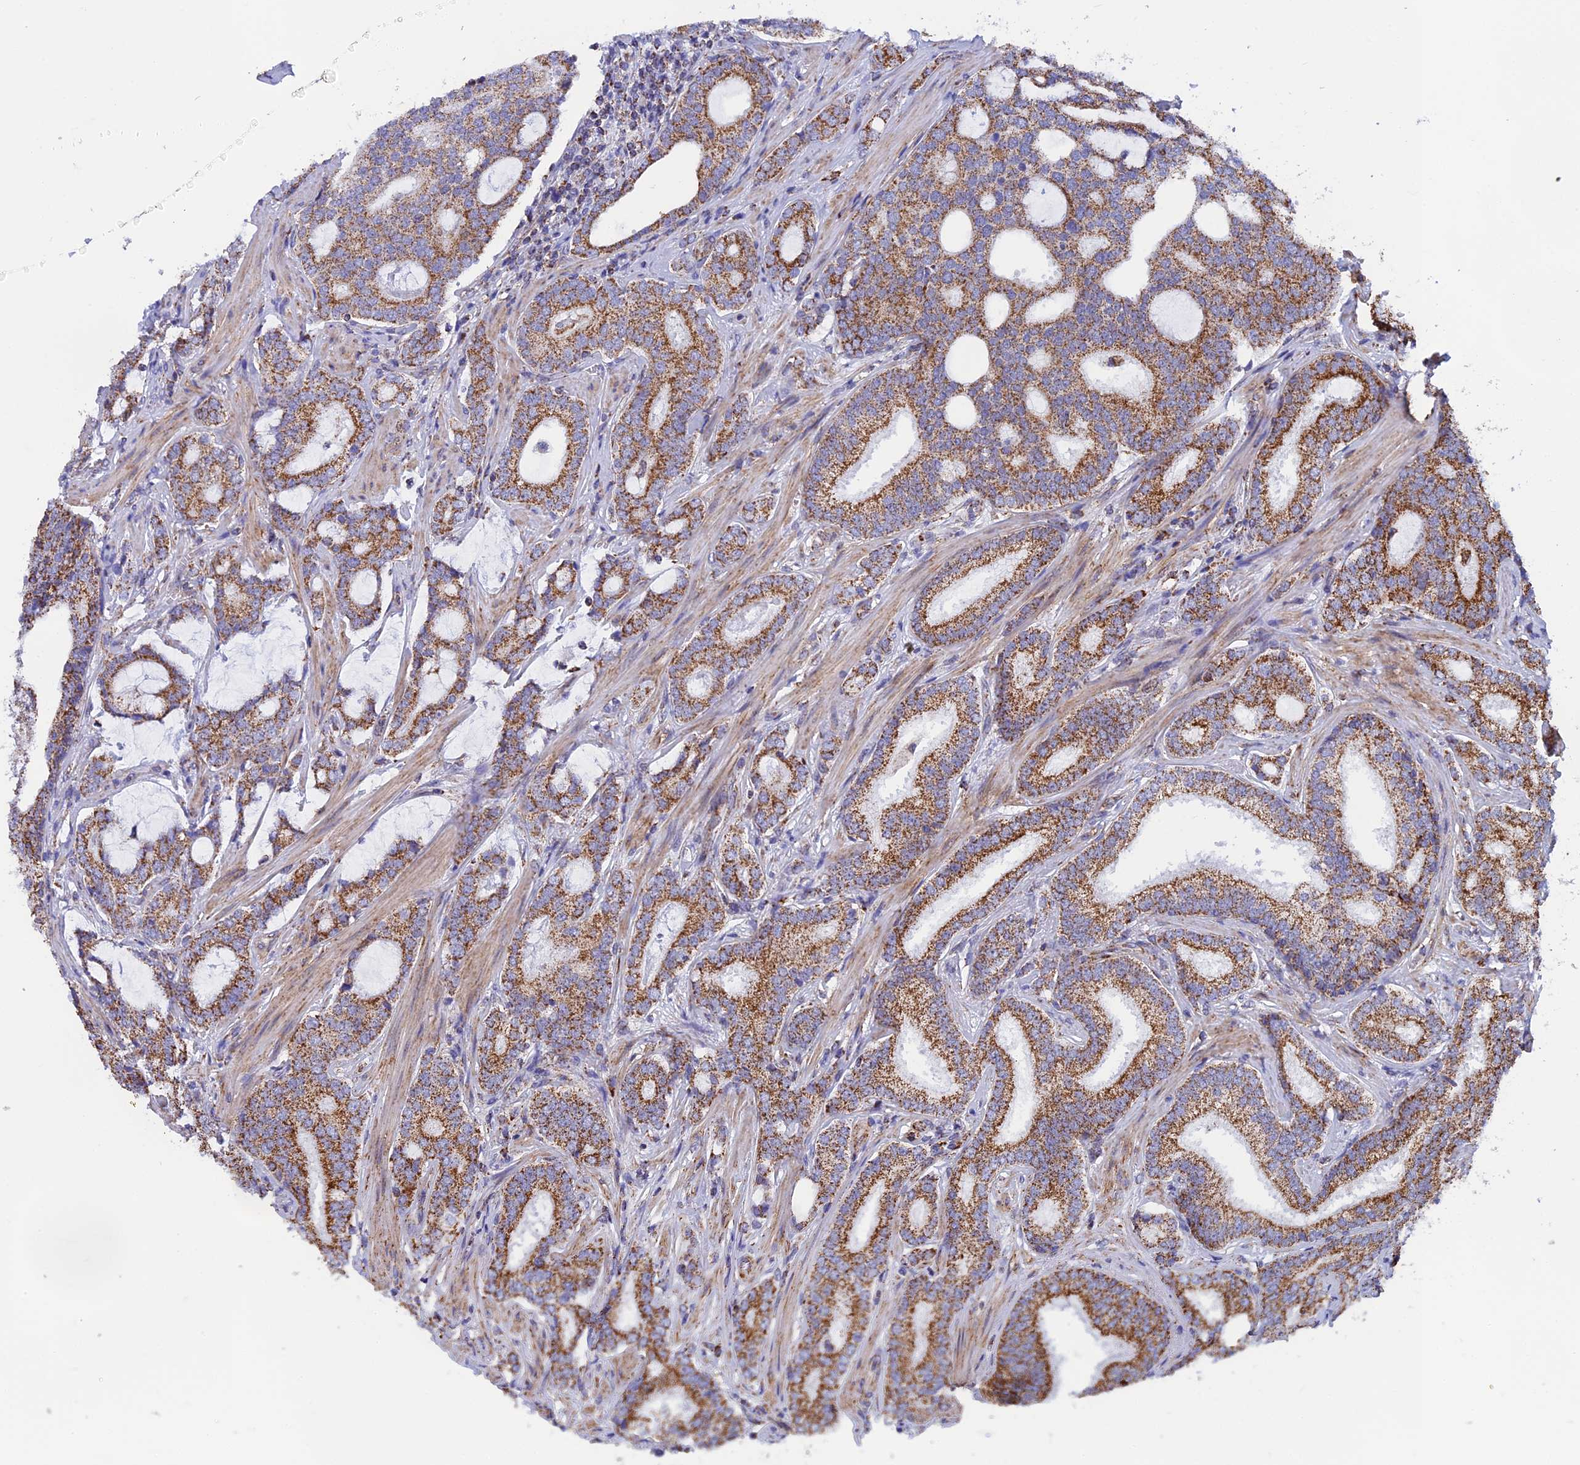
{"staining": {"intensity": "strong", "quantity": ">75%", "location": "cytoplasmic/membranous"}, "tissue": "prostate cancer", "cell_type": "Tumor cells", "image_type": "cancer", "snomed": [{"axis": "morphology", "description": "Adenocarcinoma, High grade"}, {"axis": "topography", "description": "Prostate"}], "caption": "Tumor cells demonstrate high levels of strong cytoplasmic/membranous expression in about >75% of cells in prostate cancer (high-grade adenocarcinoma). The staining was performed using DAB to visualize the protein expression in brown, while the nuclei were stained in blue with hematoxylin (Magnification: 20x).", "gene": "CDC16", "patient": {"sex": "male", "age": 63}}